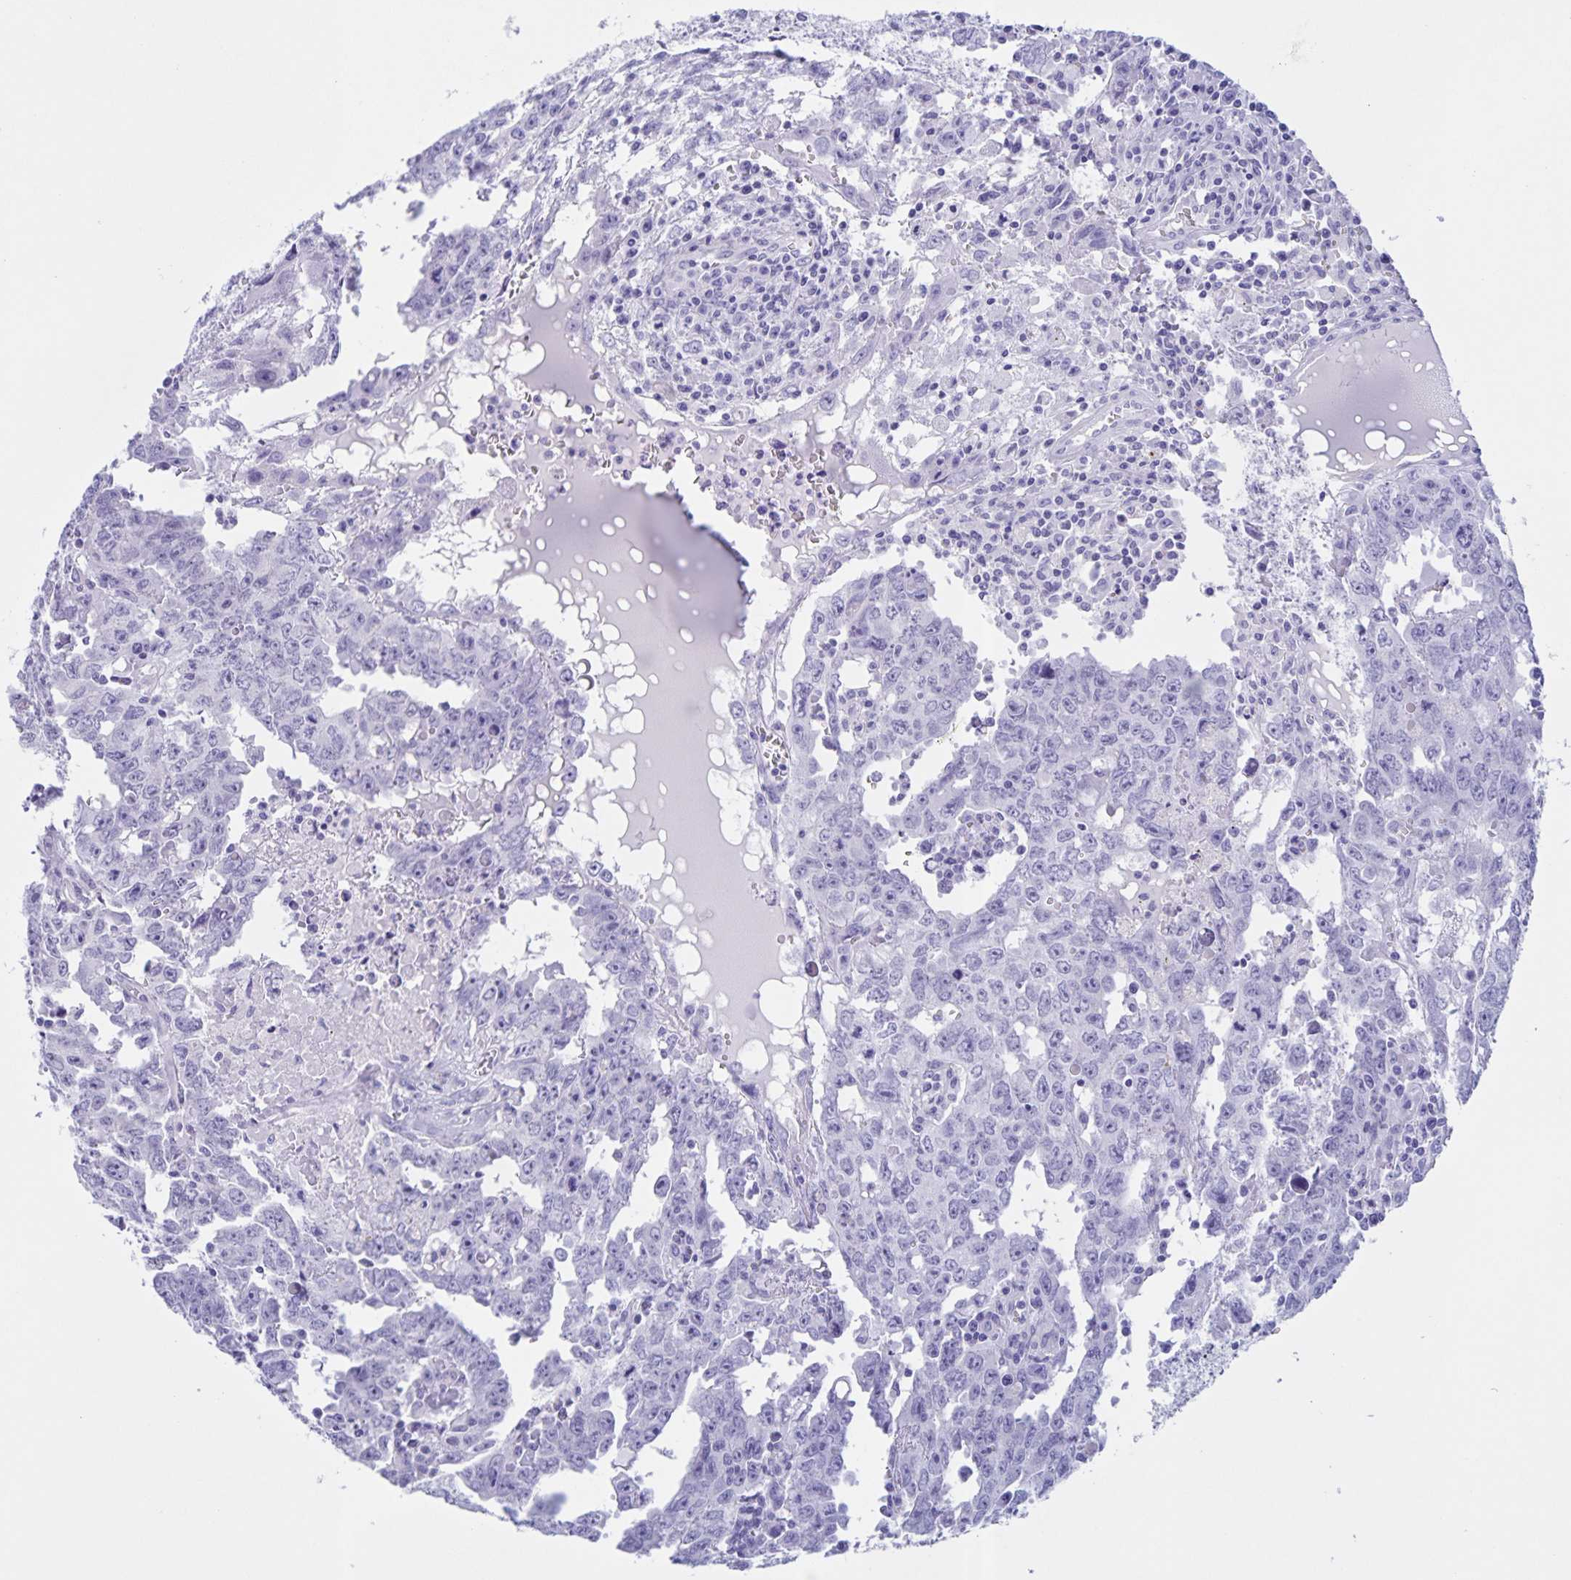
{"staining": {"intensity": "negative", "quantity": "none", "location": "none"}, "tissue": "testis cancer", "cell_type": "Tumor cells", "image_type": "cancer", "snomed": [{"axis": "morphology", "description": "Carcinoma, Embryonal, NOS"}, {"axis": "topography", "description": "Testis"}], "caption": "Embryonal carcinoma (testis) was stained to show a protein in brown. There is no significant positivity in tumor cells. (DAB immunohistochemistry, high magnification).", "gene": "TGIF2LX", "patient": {"sex": "male", "age": 22}}